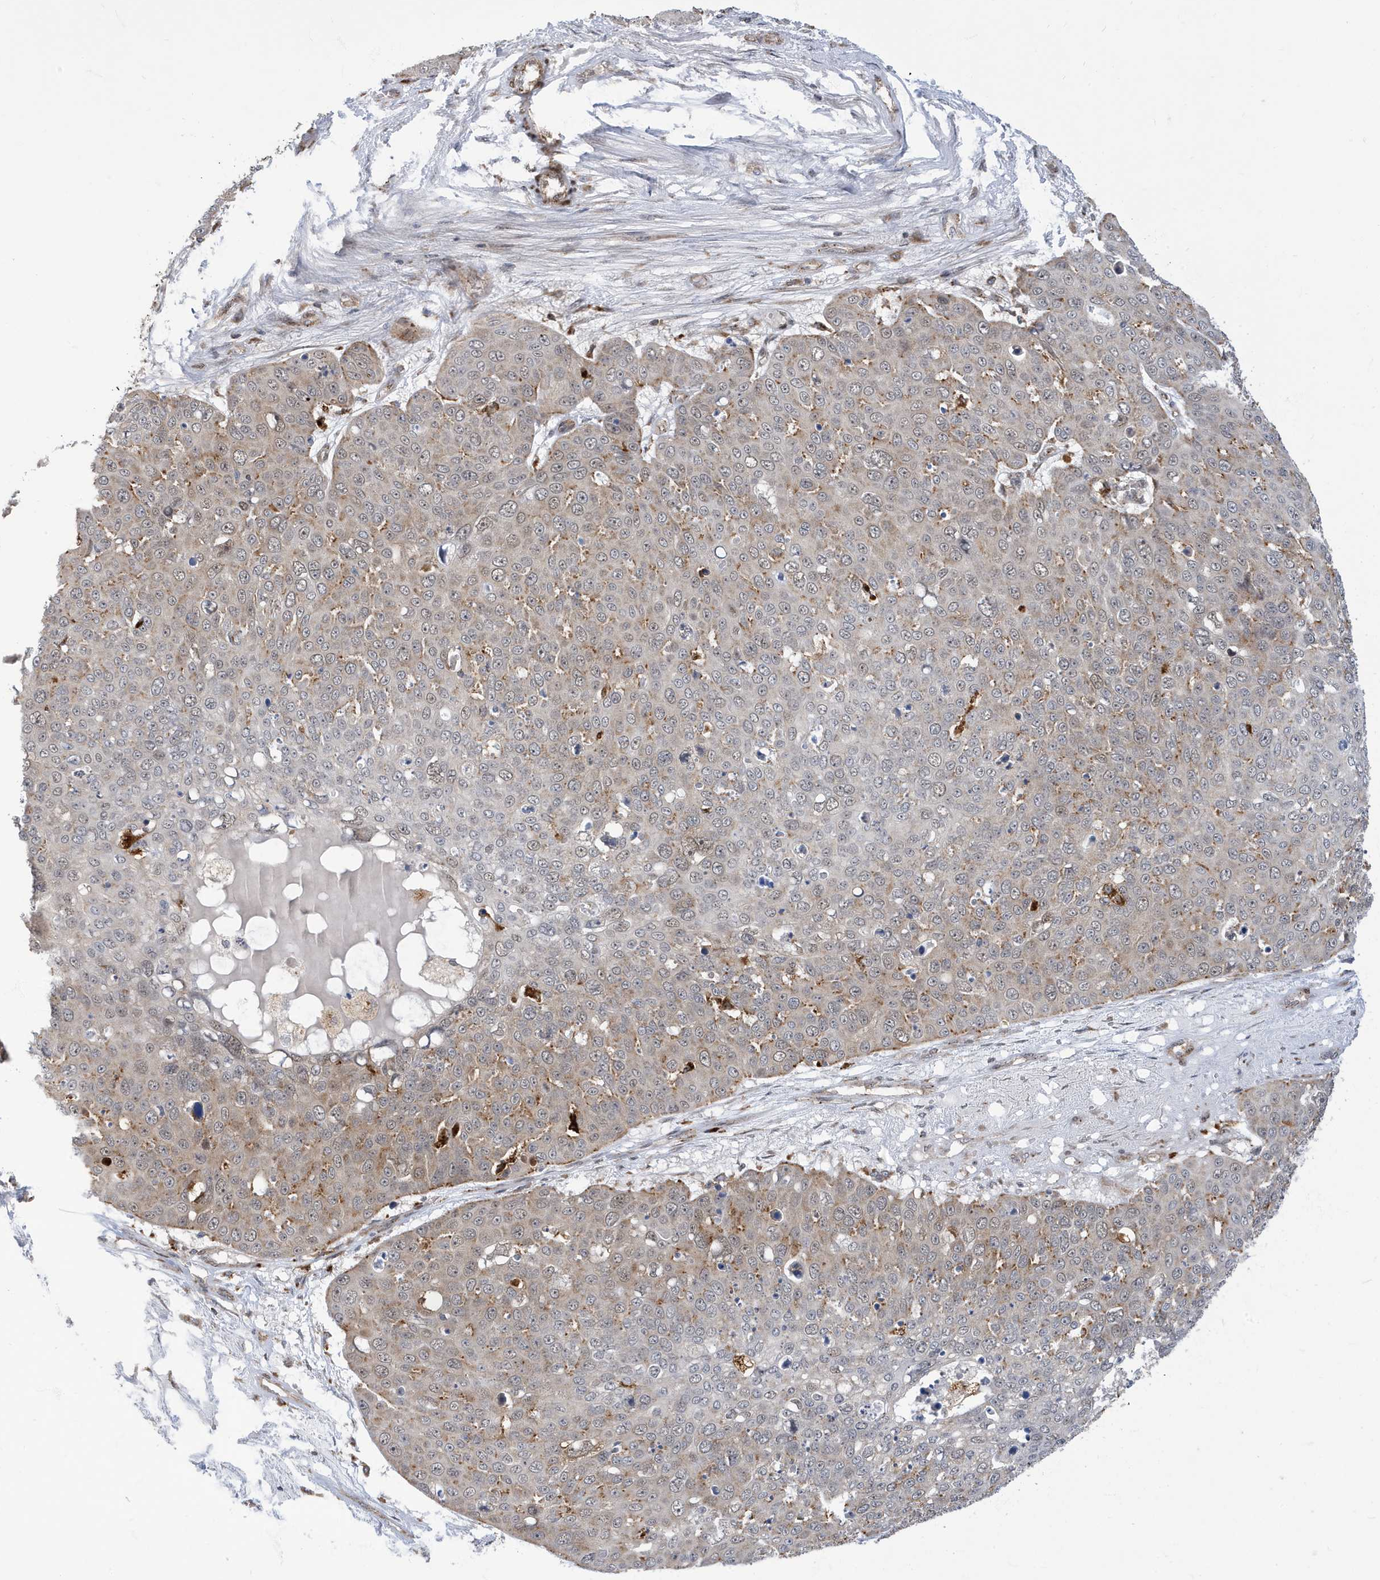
{"staining": {"intensity": "weak", "quantity": ">75%", "location": "cytoplasmic/membranous,nuclear"}, "tissue": "skin cancer", "cell_type": "Tumor cells", "image_type": "cancer", "snomed": [{"axis": "morphology", "description": "Squamous cell carcinoma, NOS"}, {"axis": "topography", "description": "Skin"}], "caption": "Immunohistochemistry (IHC) (DAB (3,3'-diaminobenzidine)) staining of human skin cancer (squamous cell carcinoma) reveals weak cytoplasmic/membranous and nuclear protein positivity in approximately >75% of tumor cells. (brown staining indicates protein expression, while blue staining denotes nuclei).", "gene": "ZNF507", "patient": {"sex": "male", "age": 71}}